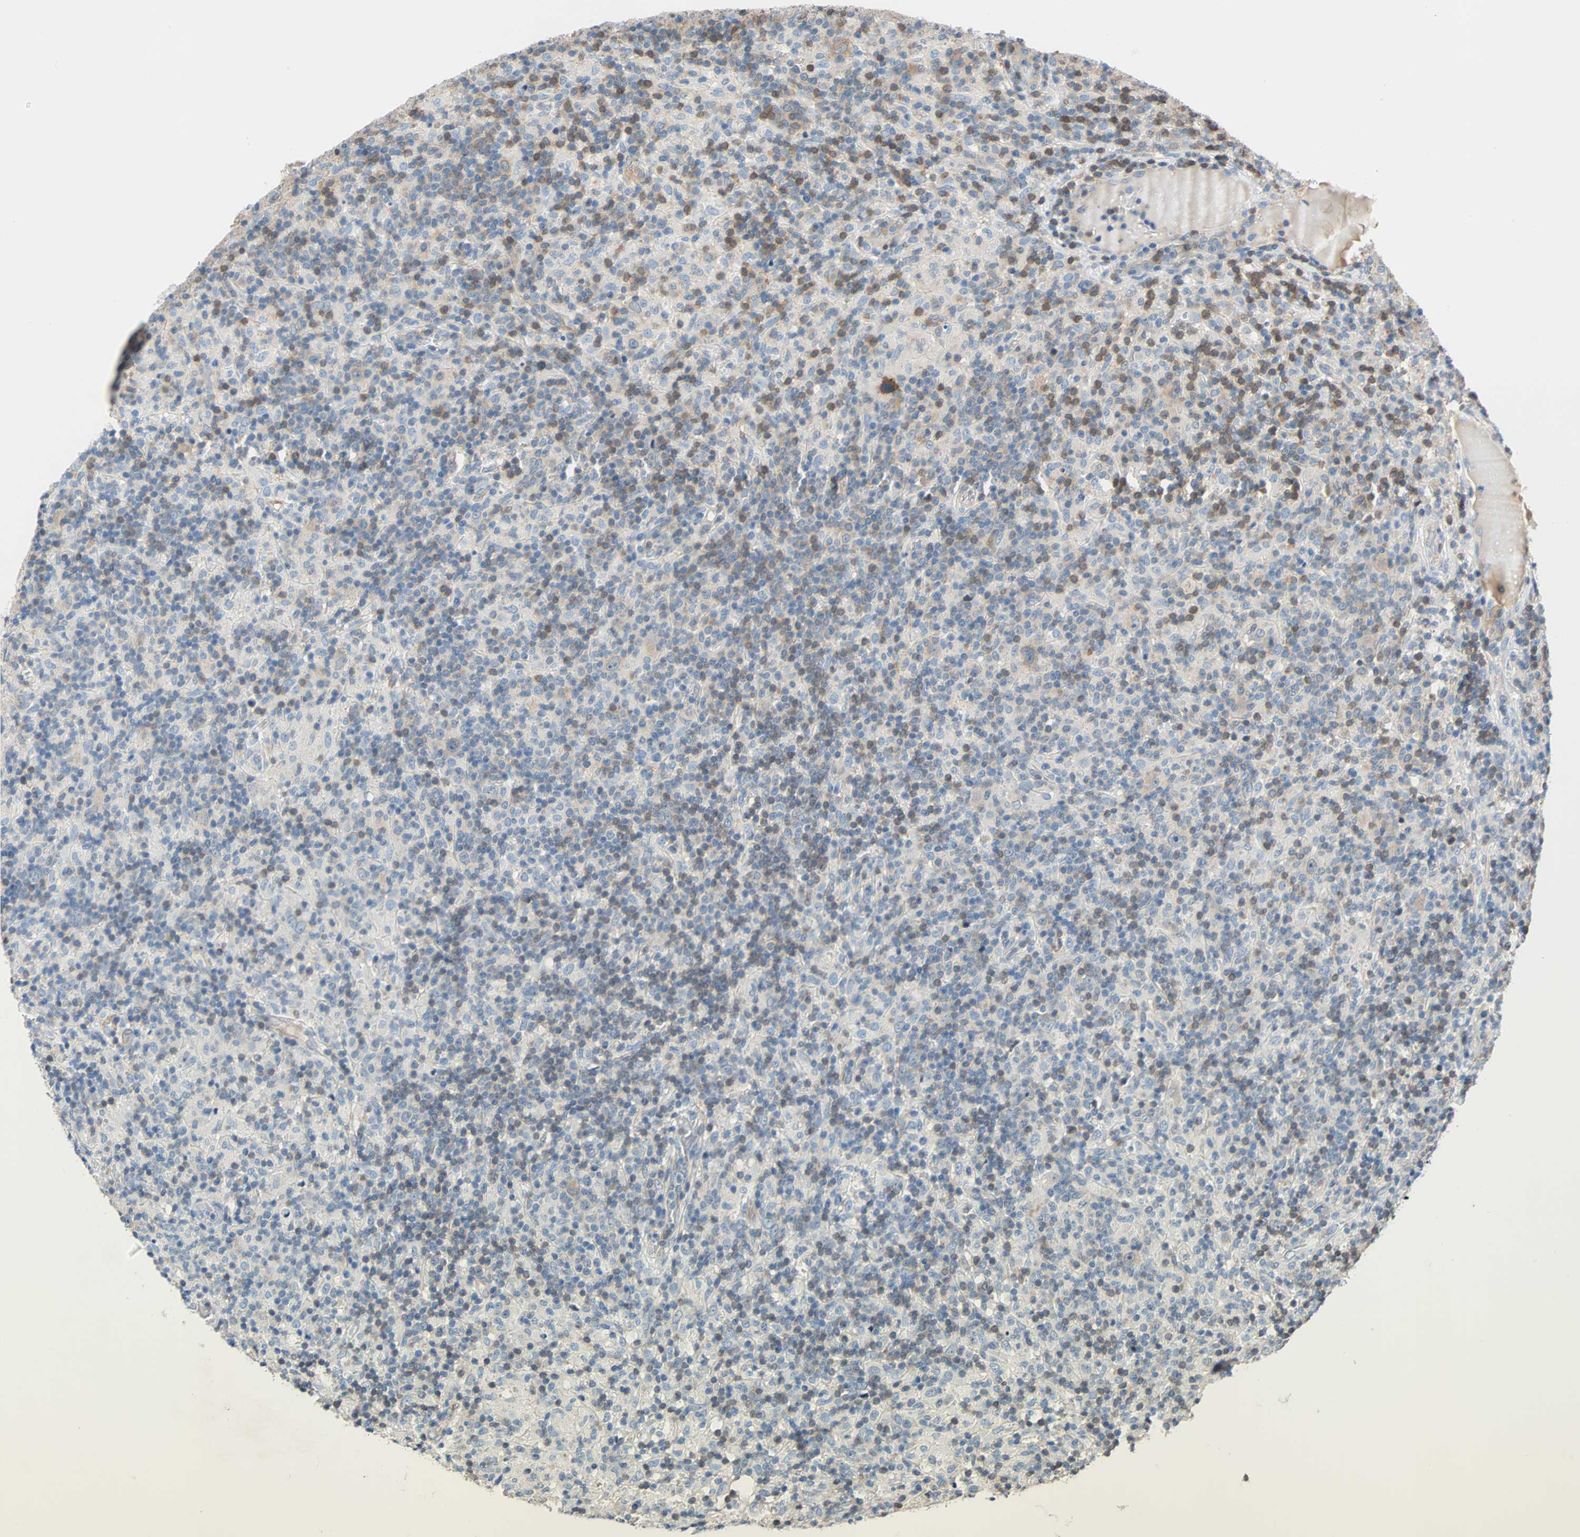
{"staining": {"intensity": "weak", "quantity": ">75%", "location": "cytoplasmic/membranous"}, "tissue": "lymphoma", "cell_type": "Tumor cells", "image_type": "cancer", "snomed": [{"axis": "morphology", "description": "Hodgkin's disease, NOS"}, {"axis": "topography", "description": "Lymph node"}], "caption": "An immunohistochemistry (IHC) histopathology image of tumor tissue is shown. Protein staining in brown shows weak cytoplasmic/membranous positivity in Hodgkin's disease within tumor cells.", "gene": "TNFRSF12A", "patient": {"sex": "male", "age": 70}}